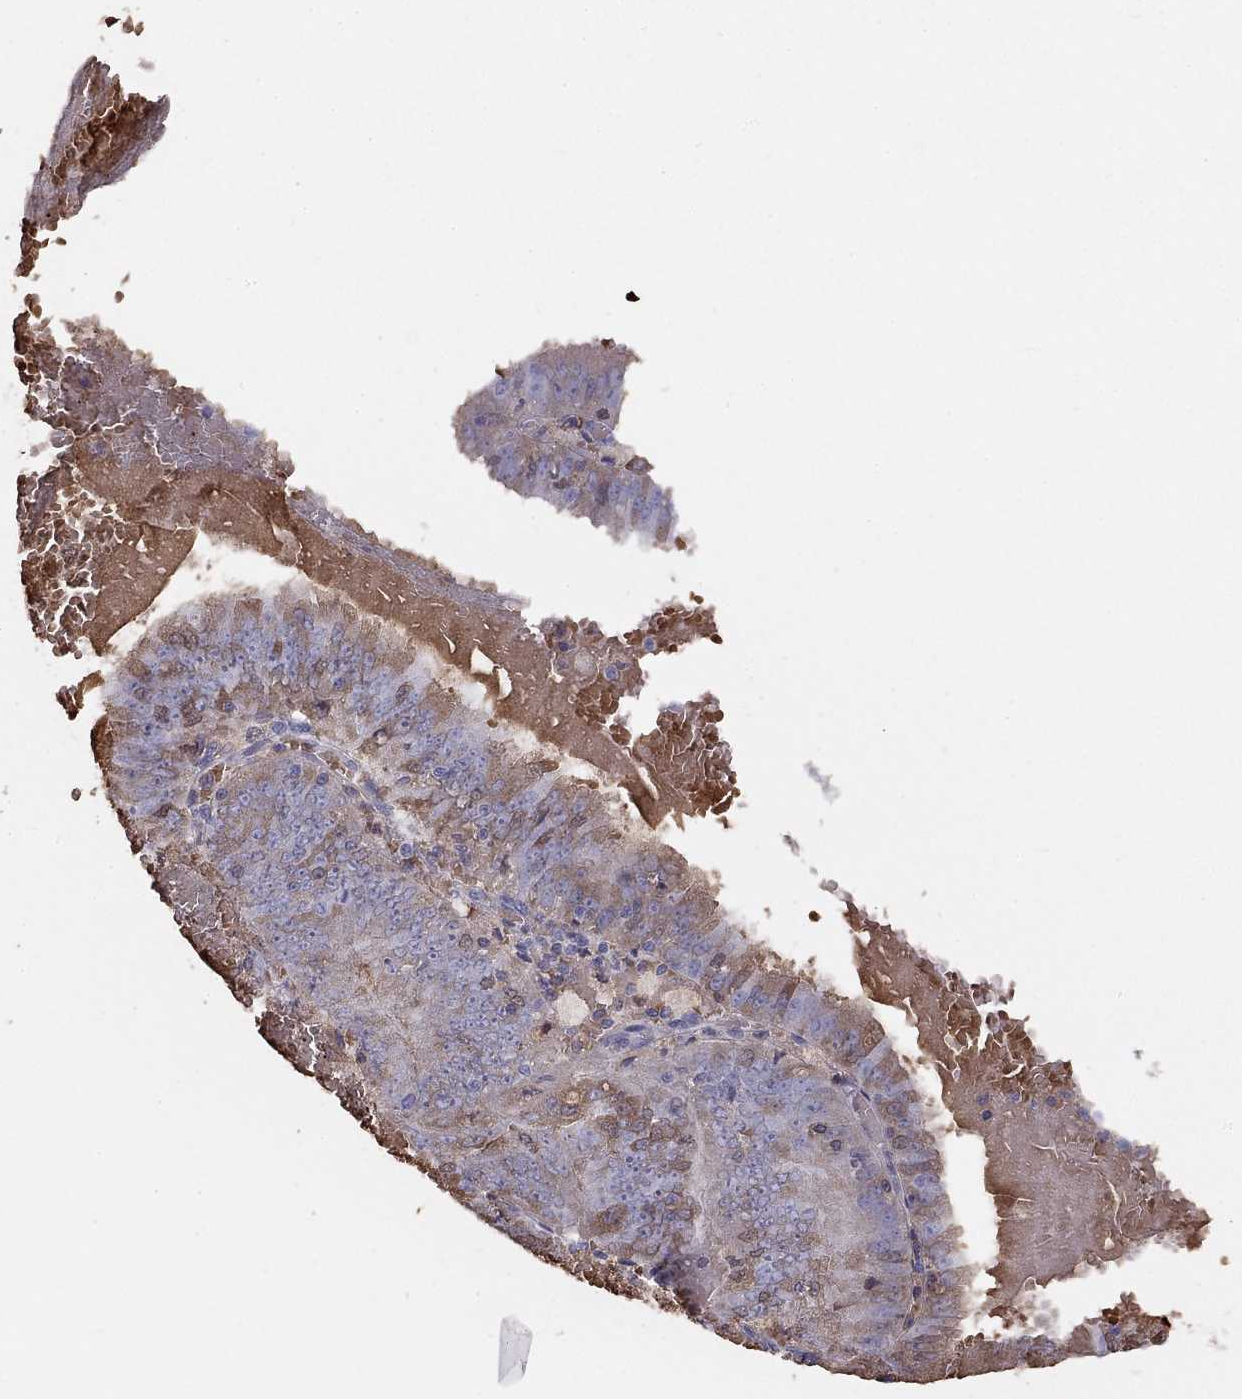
{"staining": {"intensity": "negative", "quantity": "none", "location": "none"}, "tissue": "endometrial cancer", "cell_type": "Tumor cells", "image_type": "cancer", "snomed": [{"axis": "morphology", "description": "Adenocarcinoma, NOS"}, {"axis": "topography", "description": "Endometrium"}], "caption": "Immunohistochemistry histopathology image of neoplastic tissue: human adenocarcinoma (endometrial) stained with DAB displays no significant protein staining in tumor cells.", "gene": "RHD", "patient": {"sex": "female", "age": 66}}